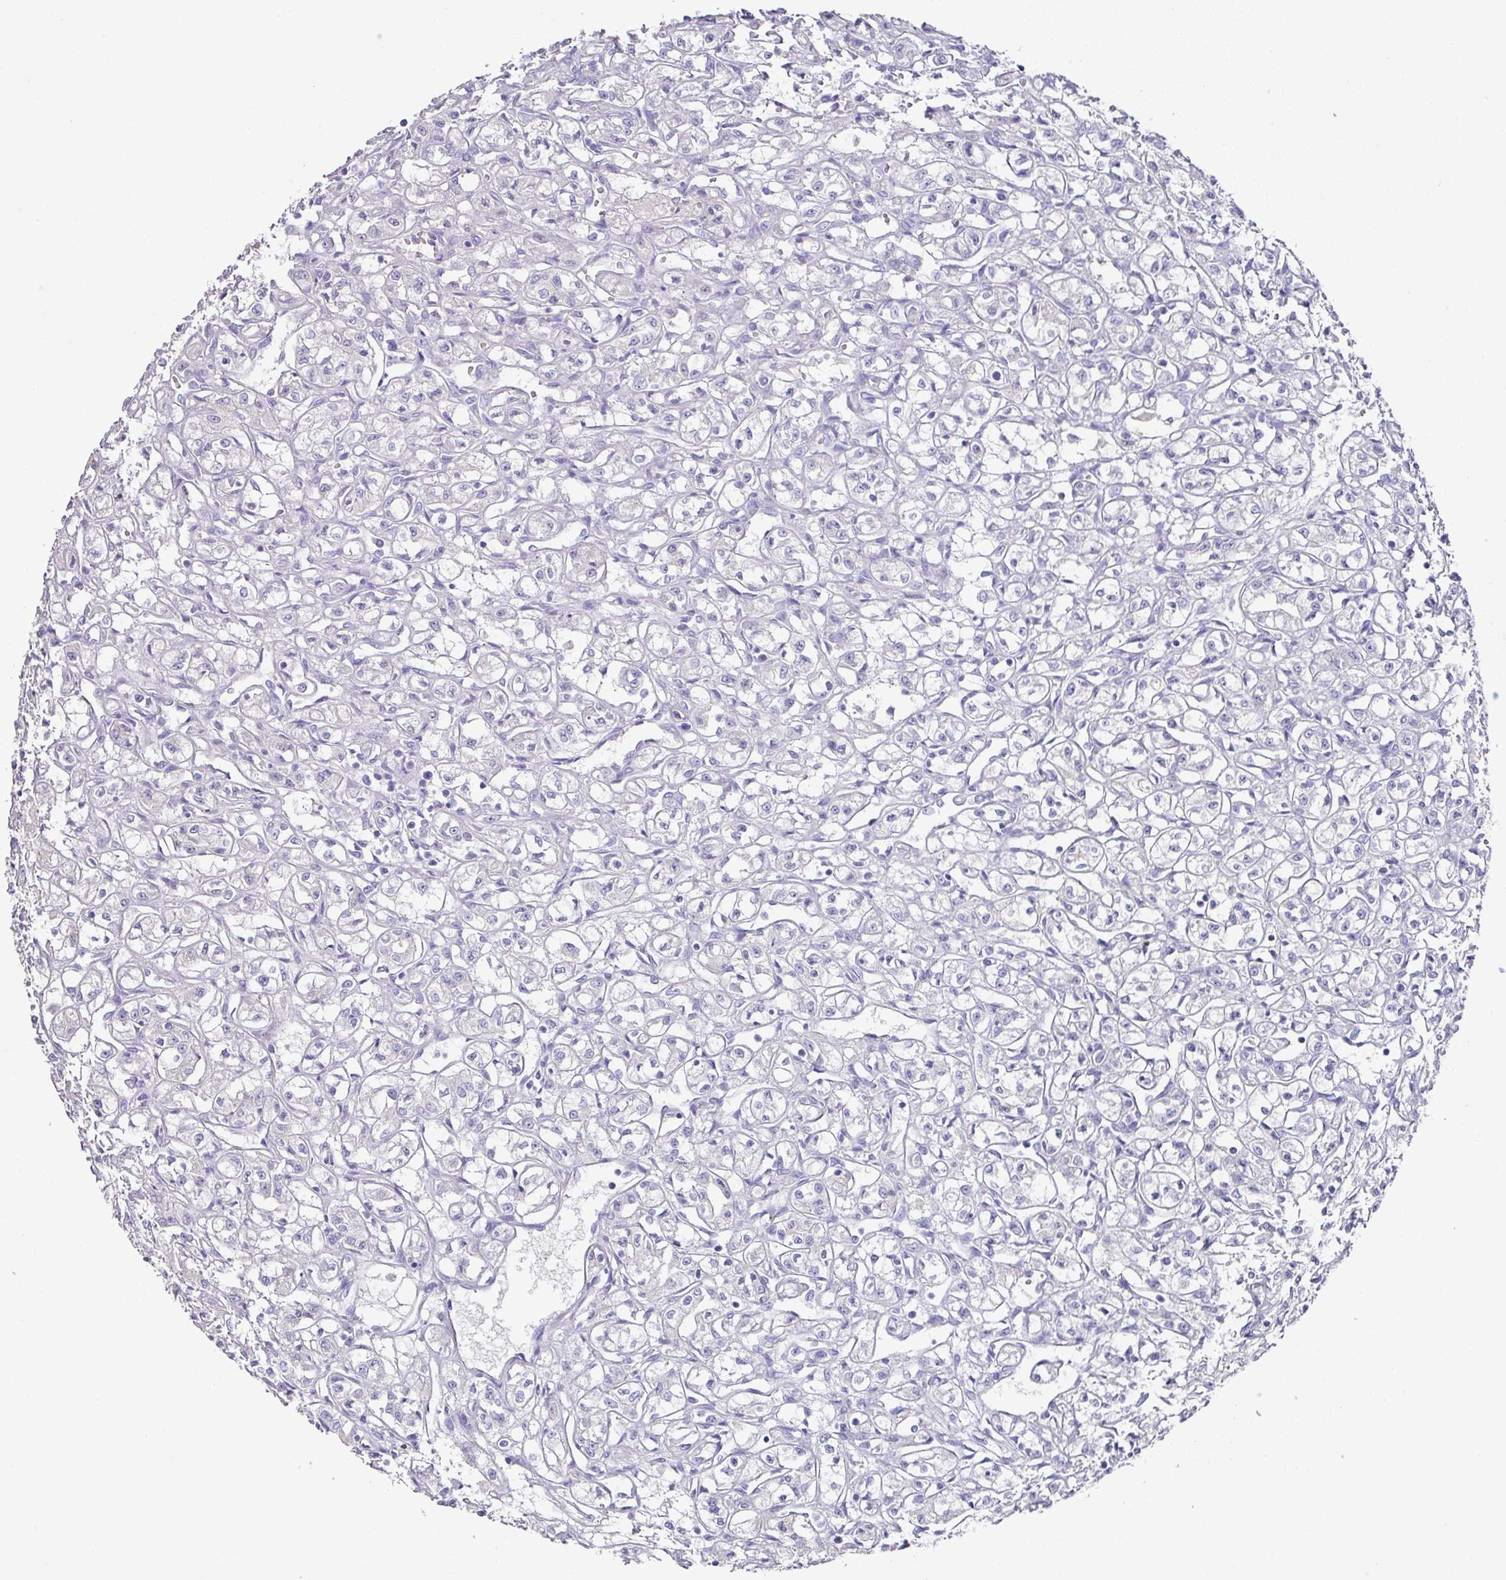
{"staining": {"intensity": "negative", "quantity": "none", "location": "none"}, "tissue": "renal cancer", "cell_type": "Tumor cells", "image_type": "cancer", "snomed": [{"axis": "morphology", "description": "Adenocarcinoma, NOS"}, {"axis": "topography", "description": "Kidney"}], "caption": "Tumor cells are negative for protein expression in human renal cancer (adenocarcinoma). (IHC, brightfield microscopy, high magnification).", "gene": "TARM1", "patient": {"sex": "male", "age": 56}}